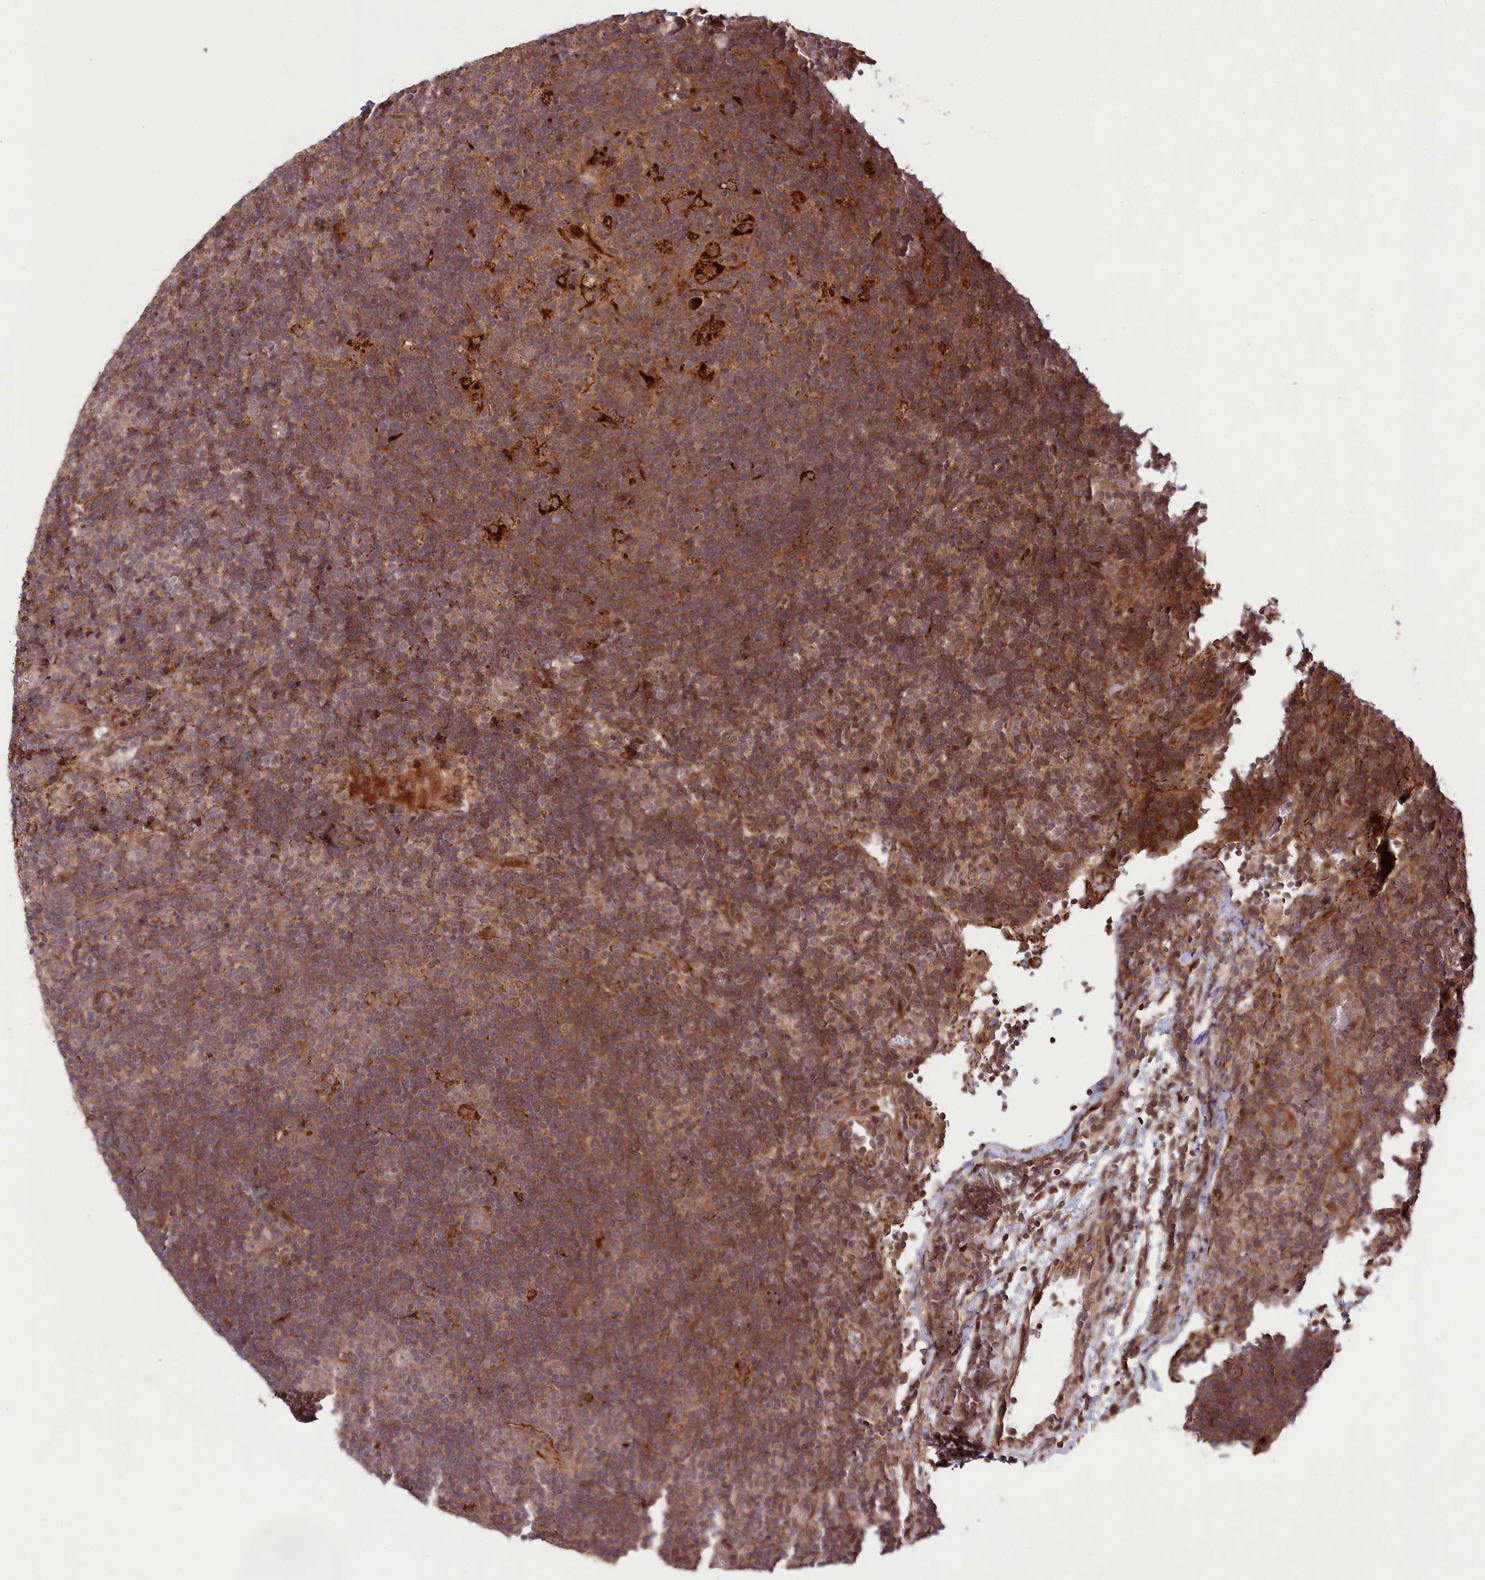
{"staining": {"intensity": "negative", "quantity": "none", "location": "none"}, "tissue": "lymphoma", "cell_type": "Tumor cells", "image_type": "cancer", "snomed": [{"axis": "morphology", "description": "Hodgkin's disease, NOS"}, {"axis": "topography", "description": "Lymph node"}], "caption": "A photomicrograph of lymphoma stained for a protein shows no brown staining in tumor cells.", "gene": "PHLDB1", "patient": {"sex": "female", "age": 57}}